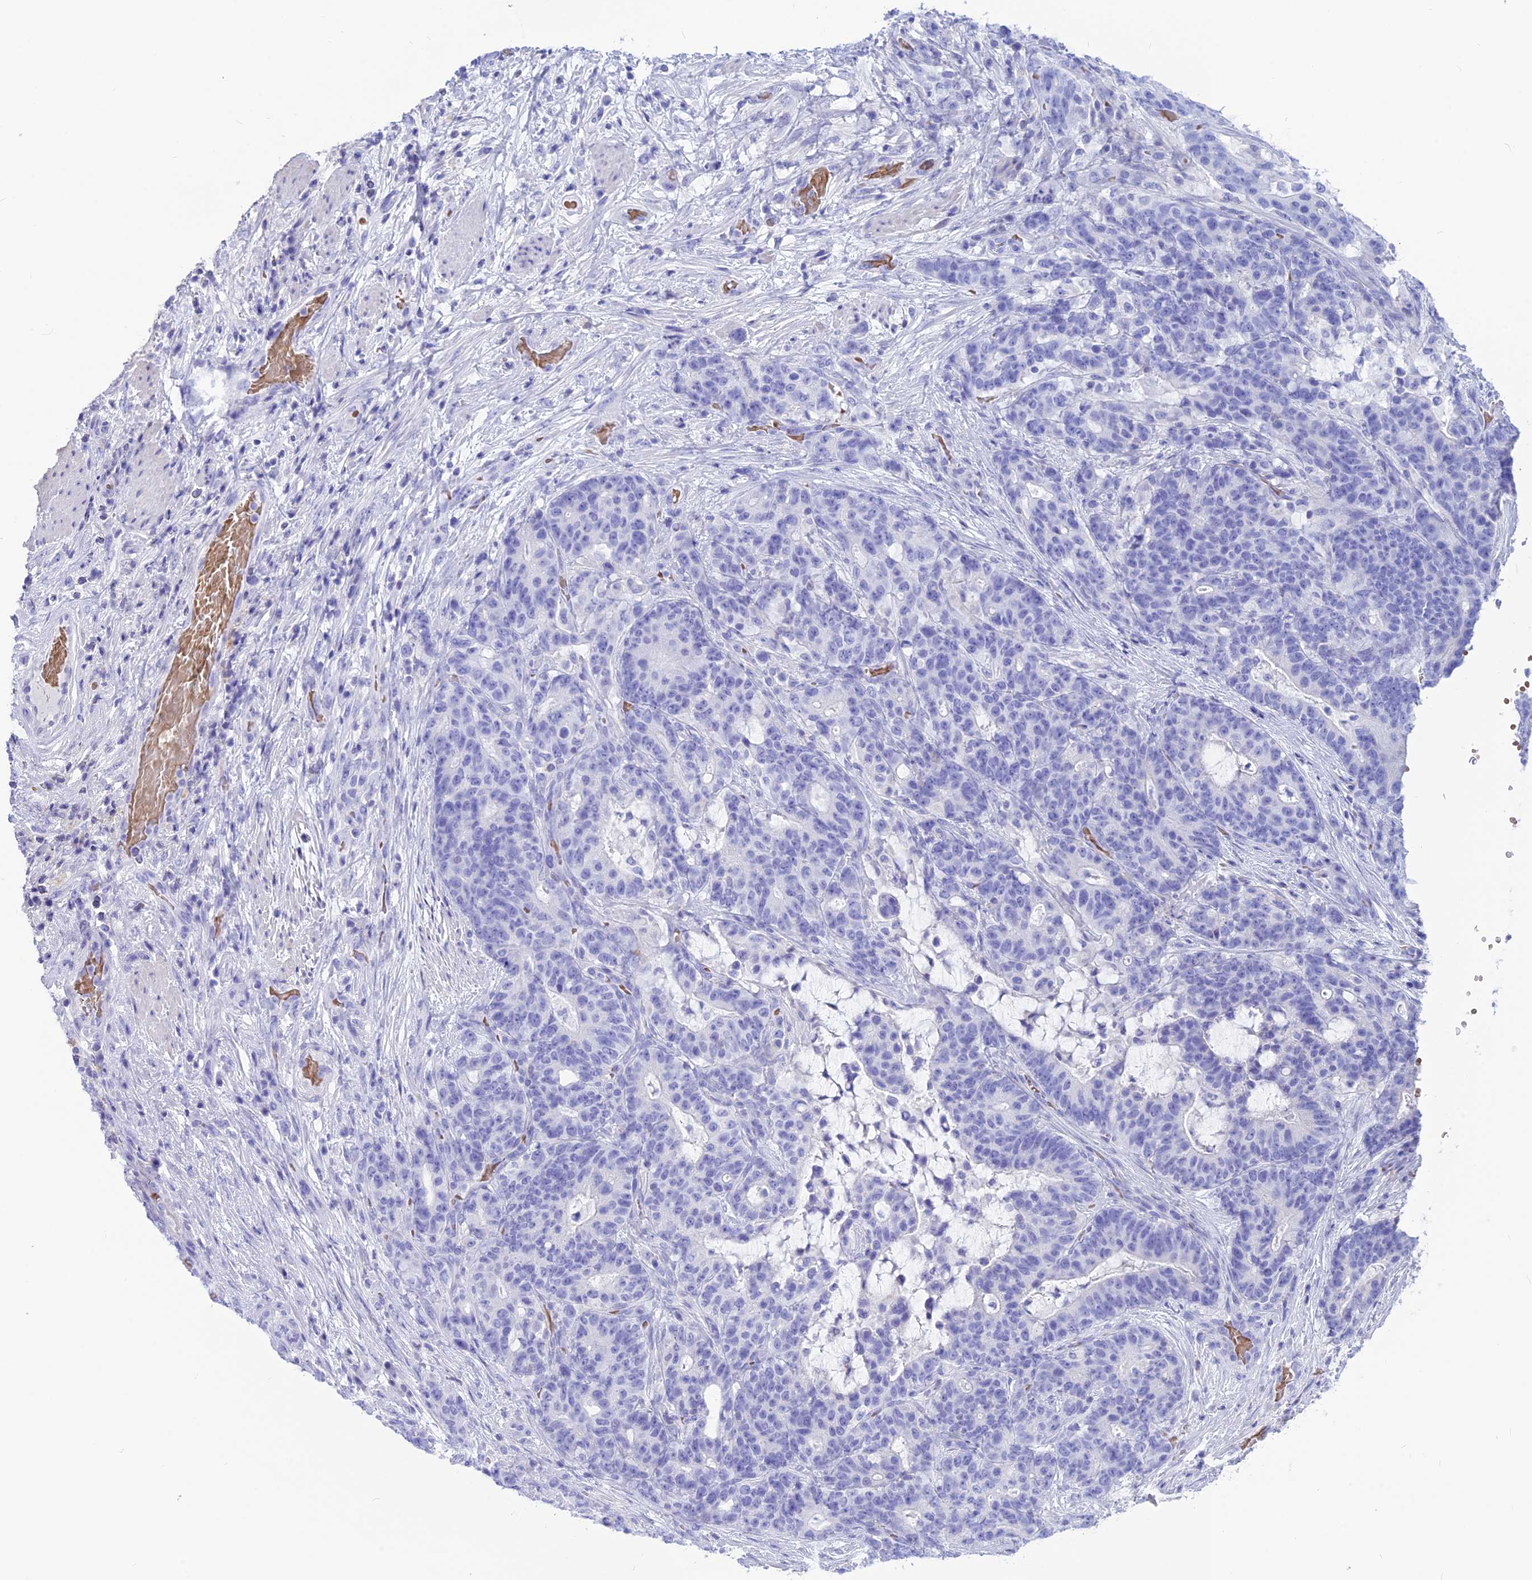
{"staining": {"intensity": "negative", "quantity": "none", "location": "none"}, "tissue": "stomach cancer", "cell_type": "Tumor cells", "image_type": "cancer", "snomed": [{"axis": "morphology", "description": "Normal tissue, NOS"}, {"axis": "morphology", "description": "Adenocarcinoma, NOS"}, {"axis": "topography", "description": "Stomach"}], "caption": "Stomach cancer stained for a protein using immunohistochemistry displays no expression tumor cells.", "gene": "GLYATL1", "patient": {"sex": "female", "age": 64}}